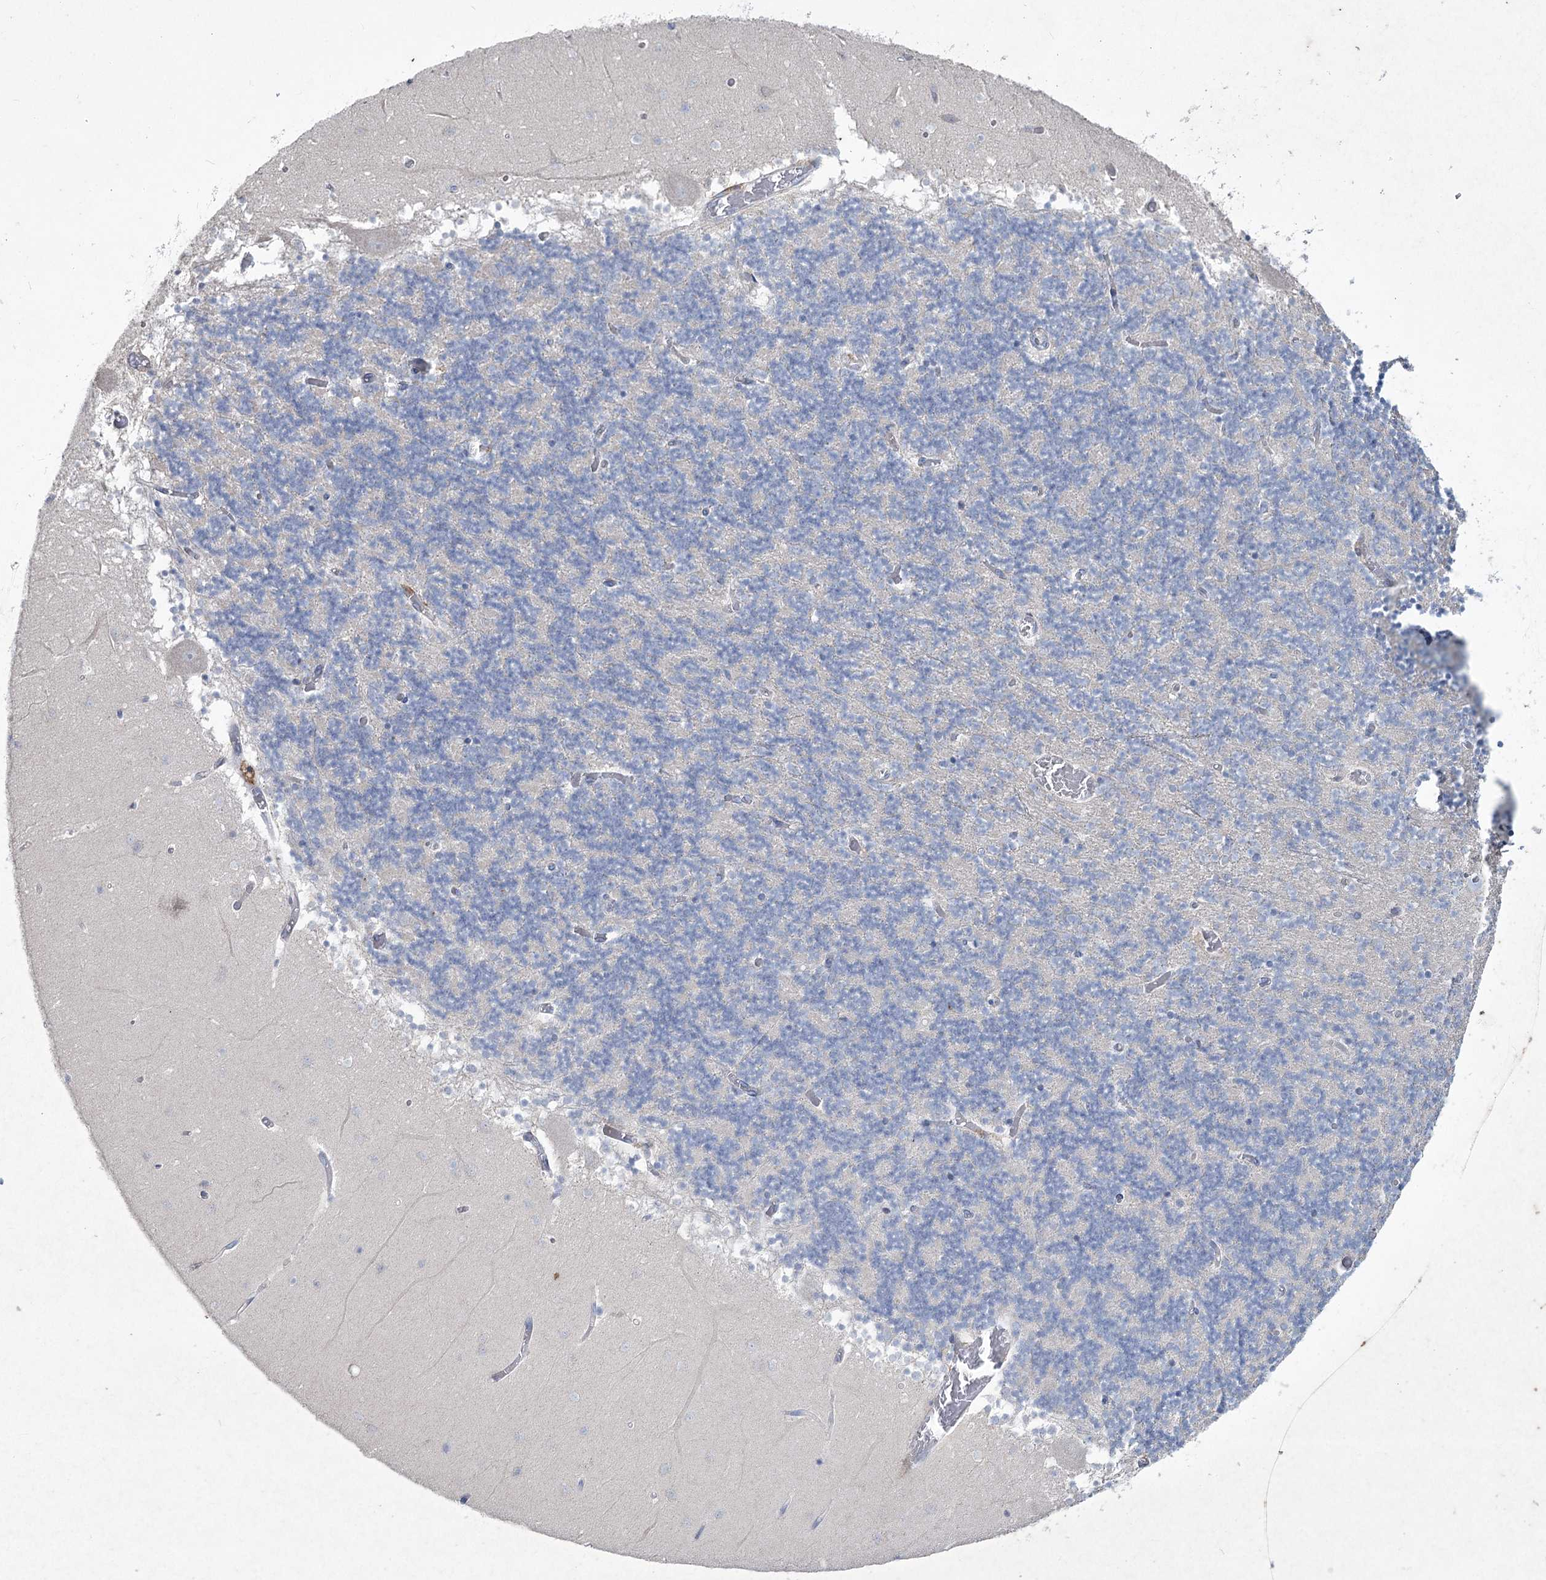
{"staining": {"intensity": "negative", "quantity": "none", "location": "none"}, "tissue": "cerebellum", "cell_type": "Cells in granular layer", "image_type": "normal", "snomed": [{"axis": "morphology", "description": "Normal tissue, NOS"}, {"axis": "topography", "description": "Cerebellum"}], "caption": "This image is of benign cerebellum stained with immunohistochemistry (IHC) to label a protein in brown with the nuclei are counter-stained blue. There is no expression in cells in granular layer.", "gene": "NIPAL4", "patient": {"sex": "female", "age": 28}}